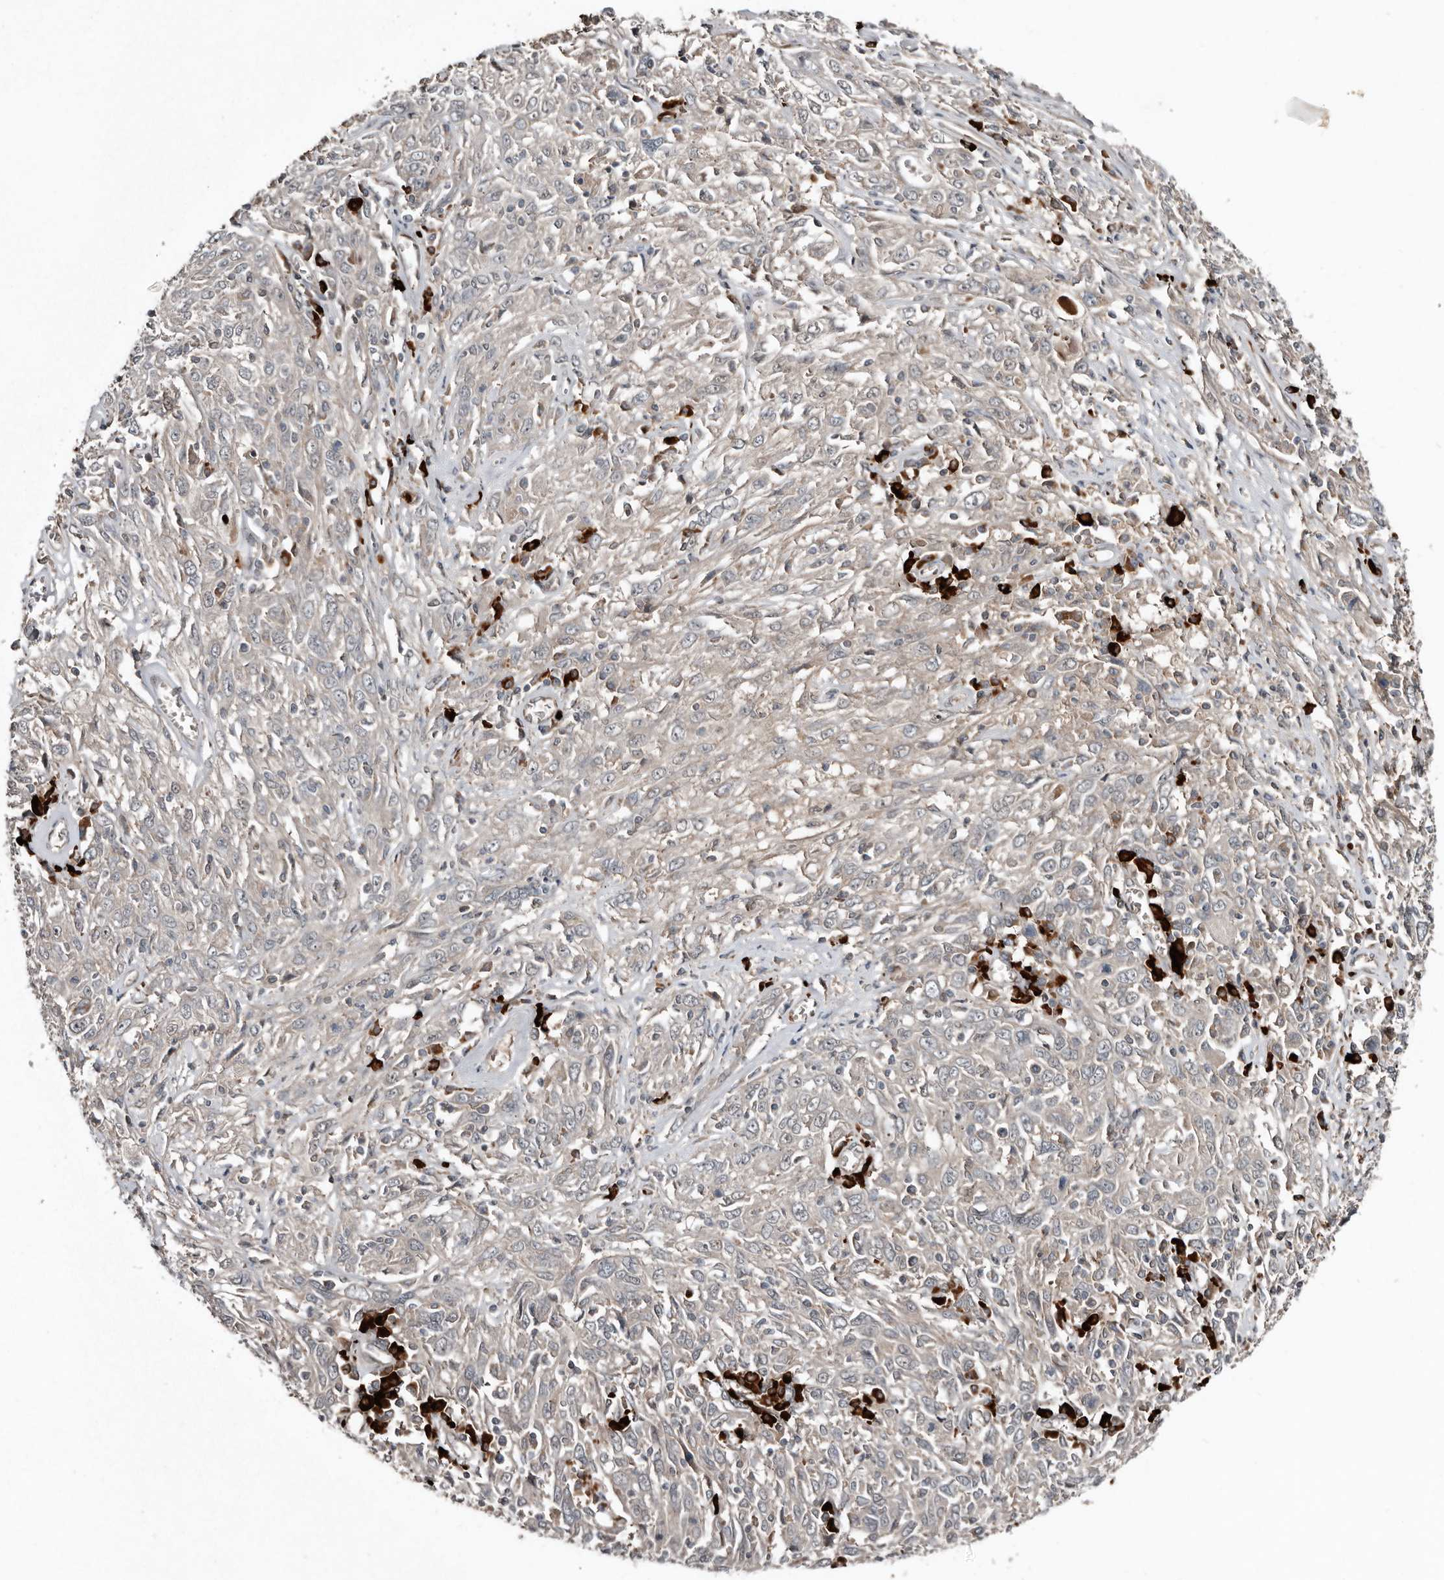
{"staining": {"intensity": "negative", "quantity": "none", "location": "none"}, "tissue": "cervical cancer", "cell_type": "Tumor cells", "image_type": "cancer", "snomed": [{"axis": "morphology", "description": "Squamous cell carcinoma, NOS"}, {"axis": "topography", "description": "Cervix"}], "caption": "A photomicrograph of human cervical cancer is negative for staining in tumor cells.", "gene": "TEAD3", "patient": {"sex": "female", "age": 46}}